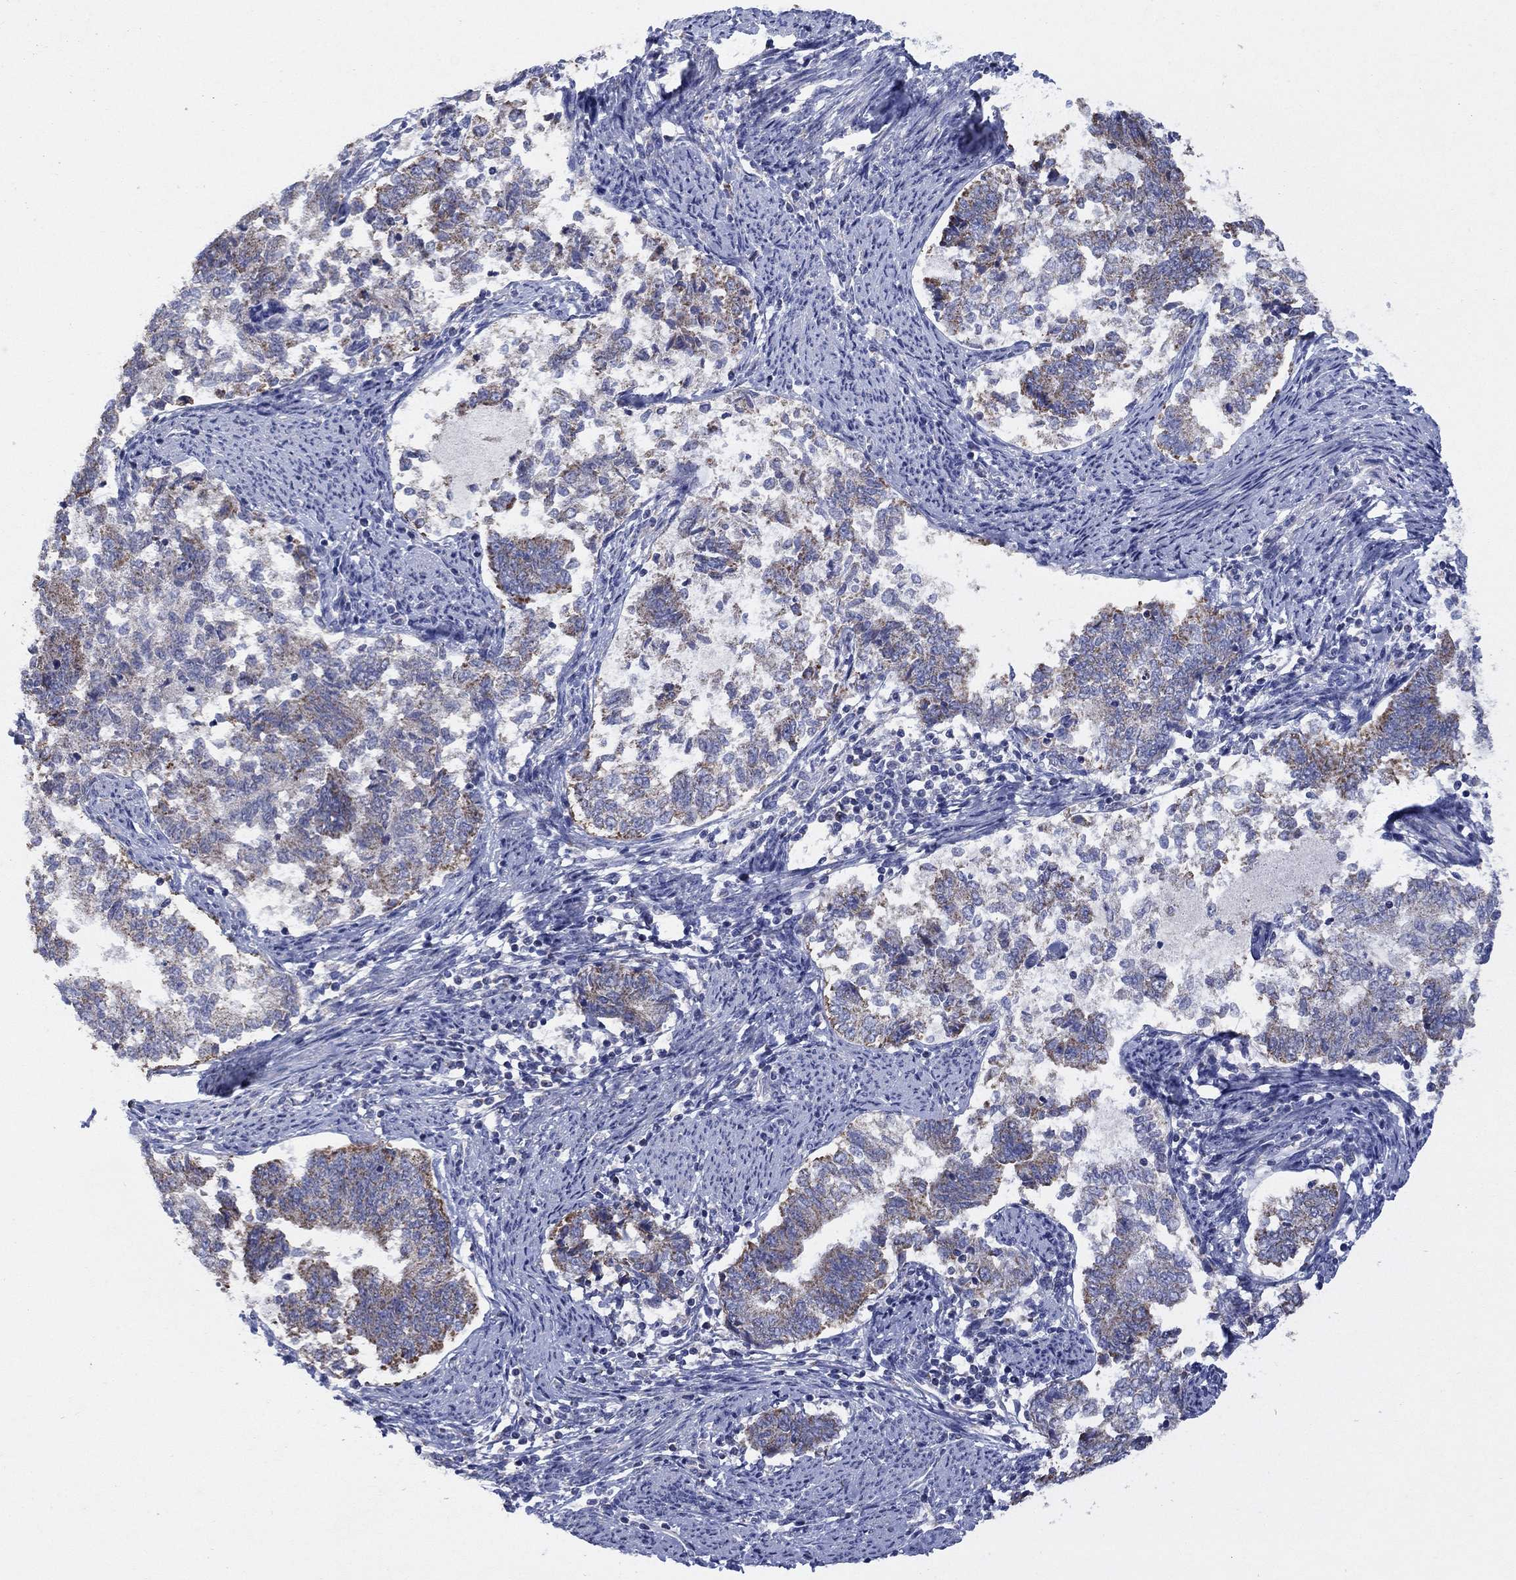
{"staining": {"intensity": "moderate", "quantity": "<25%", "location": "cytoplasmic/membranous"}, "tissue": "endometrial cancer", "cell_type": "Tumor cells", "image_type": "cancer", "snomed": [{"axis": "morphology", "description": "Adenocarcinoma, NOS"}, {"axis": "topography", "description": "Endometrium"}], "caption": "This is an image of IHC staining of endometrial cancer (adenocarcinoma), which shows moderate staining in the cytoplasmic/membranous of tumor cells.", "gene": "CLVS1", "patient": {"sex": "female", "age": 65}}